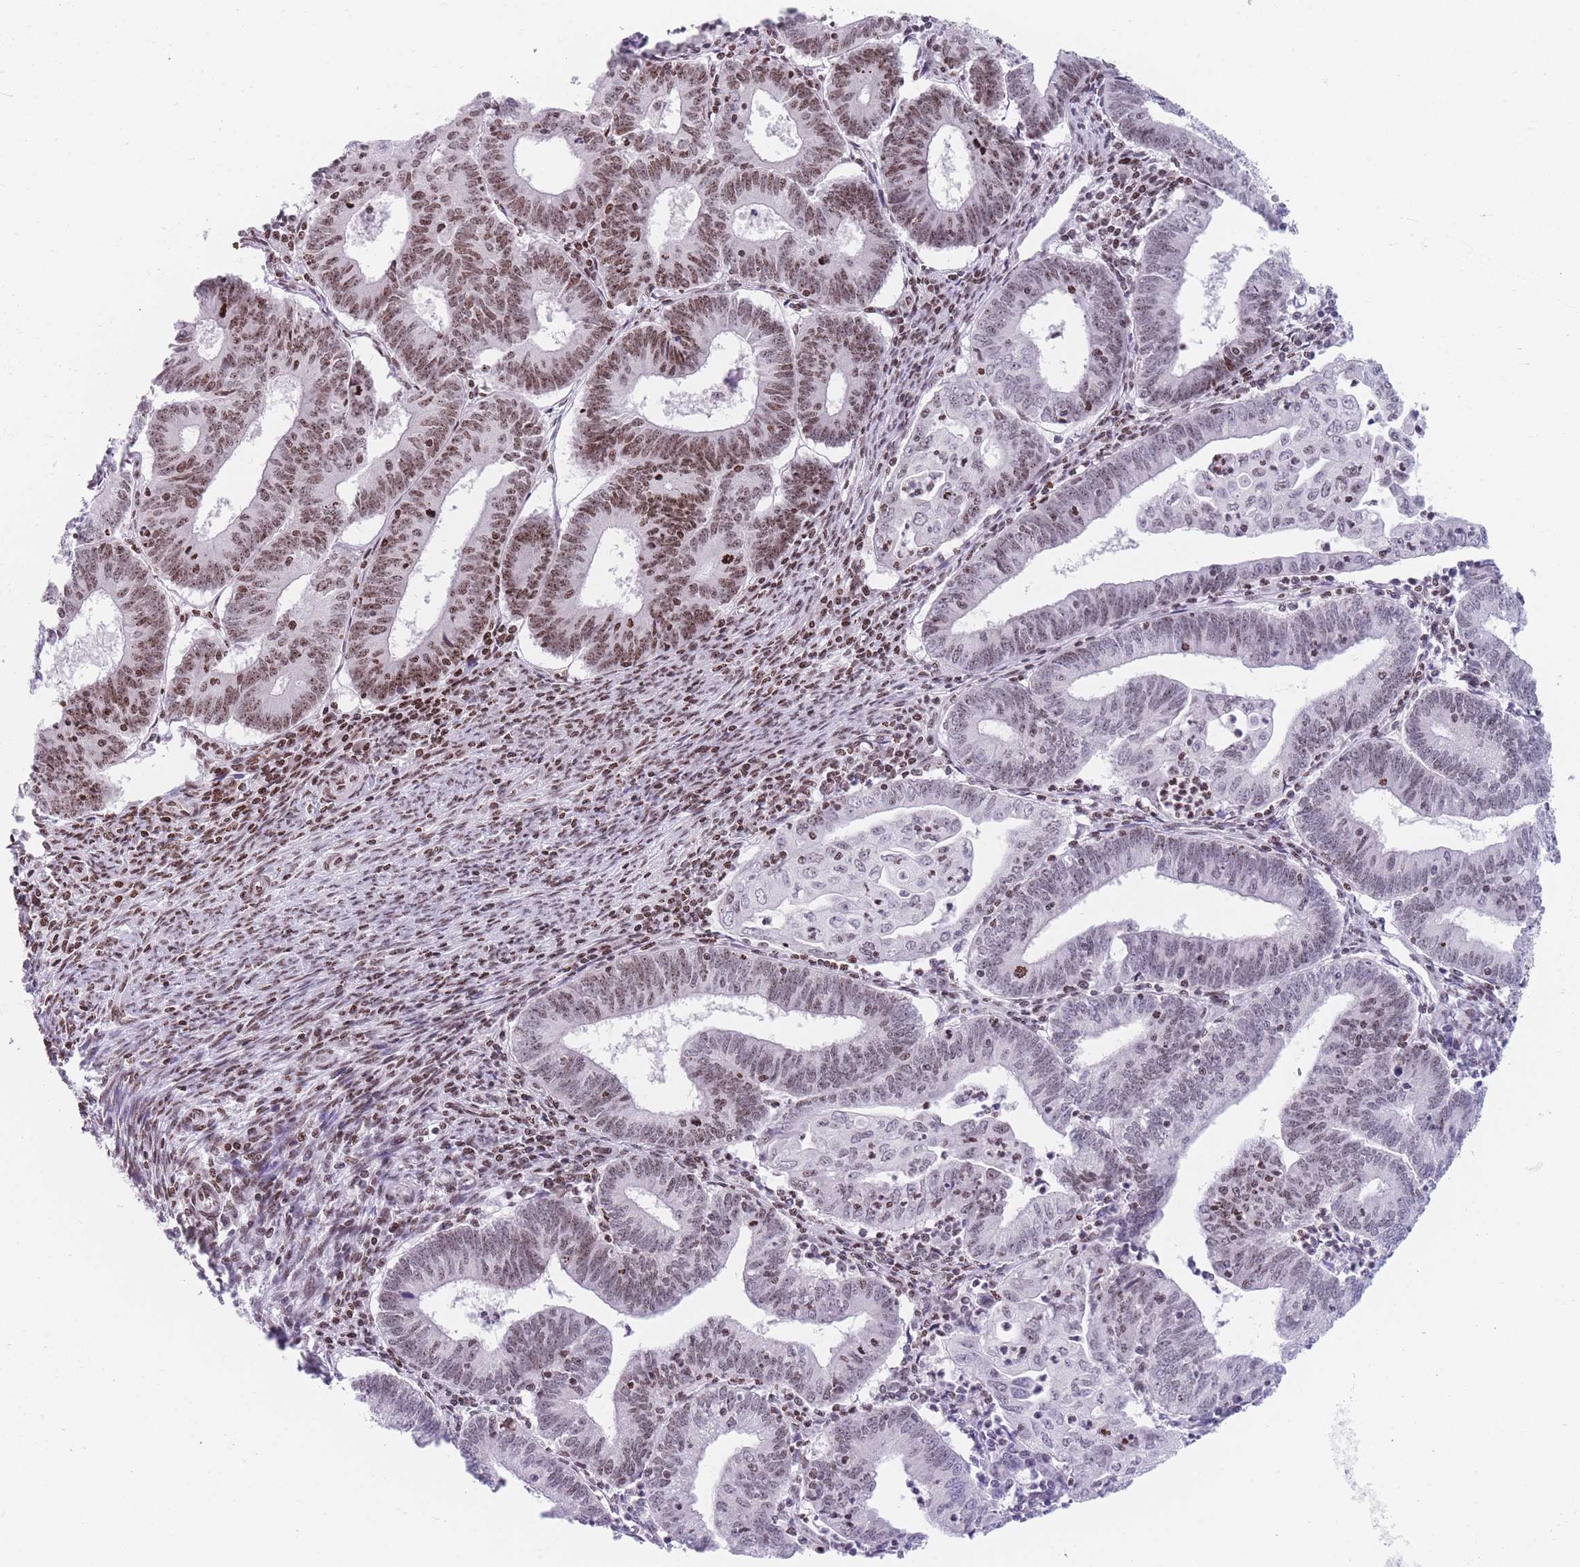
{"staining": {"intensity": "moderate", "quantity": "25%-75%", "location": "nuclear"}, "tissue": "endometrial cancer", "cell_type": "Tumor cells", "image_type": "cancer", "snomed": [{"axis": "morphology", "description": "Adenocarcinoma, NOS"}, {"axis": "topography", "description": "Endometrium"}], "caption": "Endometrial cancer tissue shows moderate nuclear positivity in about 25%-75% of tumor cells (DAB (3,3'-diaminobenzidine) IHC with brightfield microscopy, high magnification).", "gene": "AK9", "patient": {"sex": "female", "age": 60}}